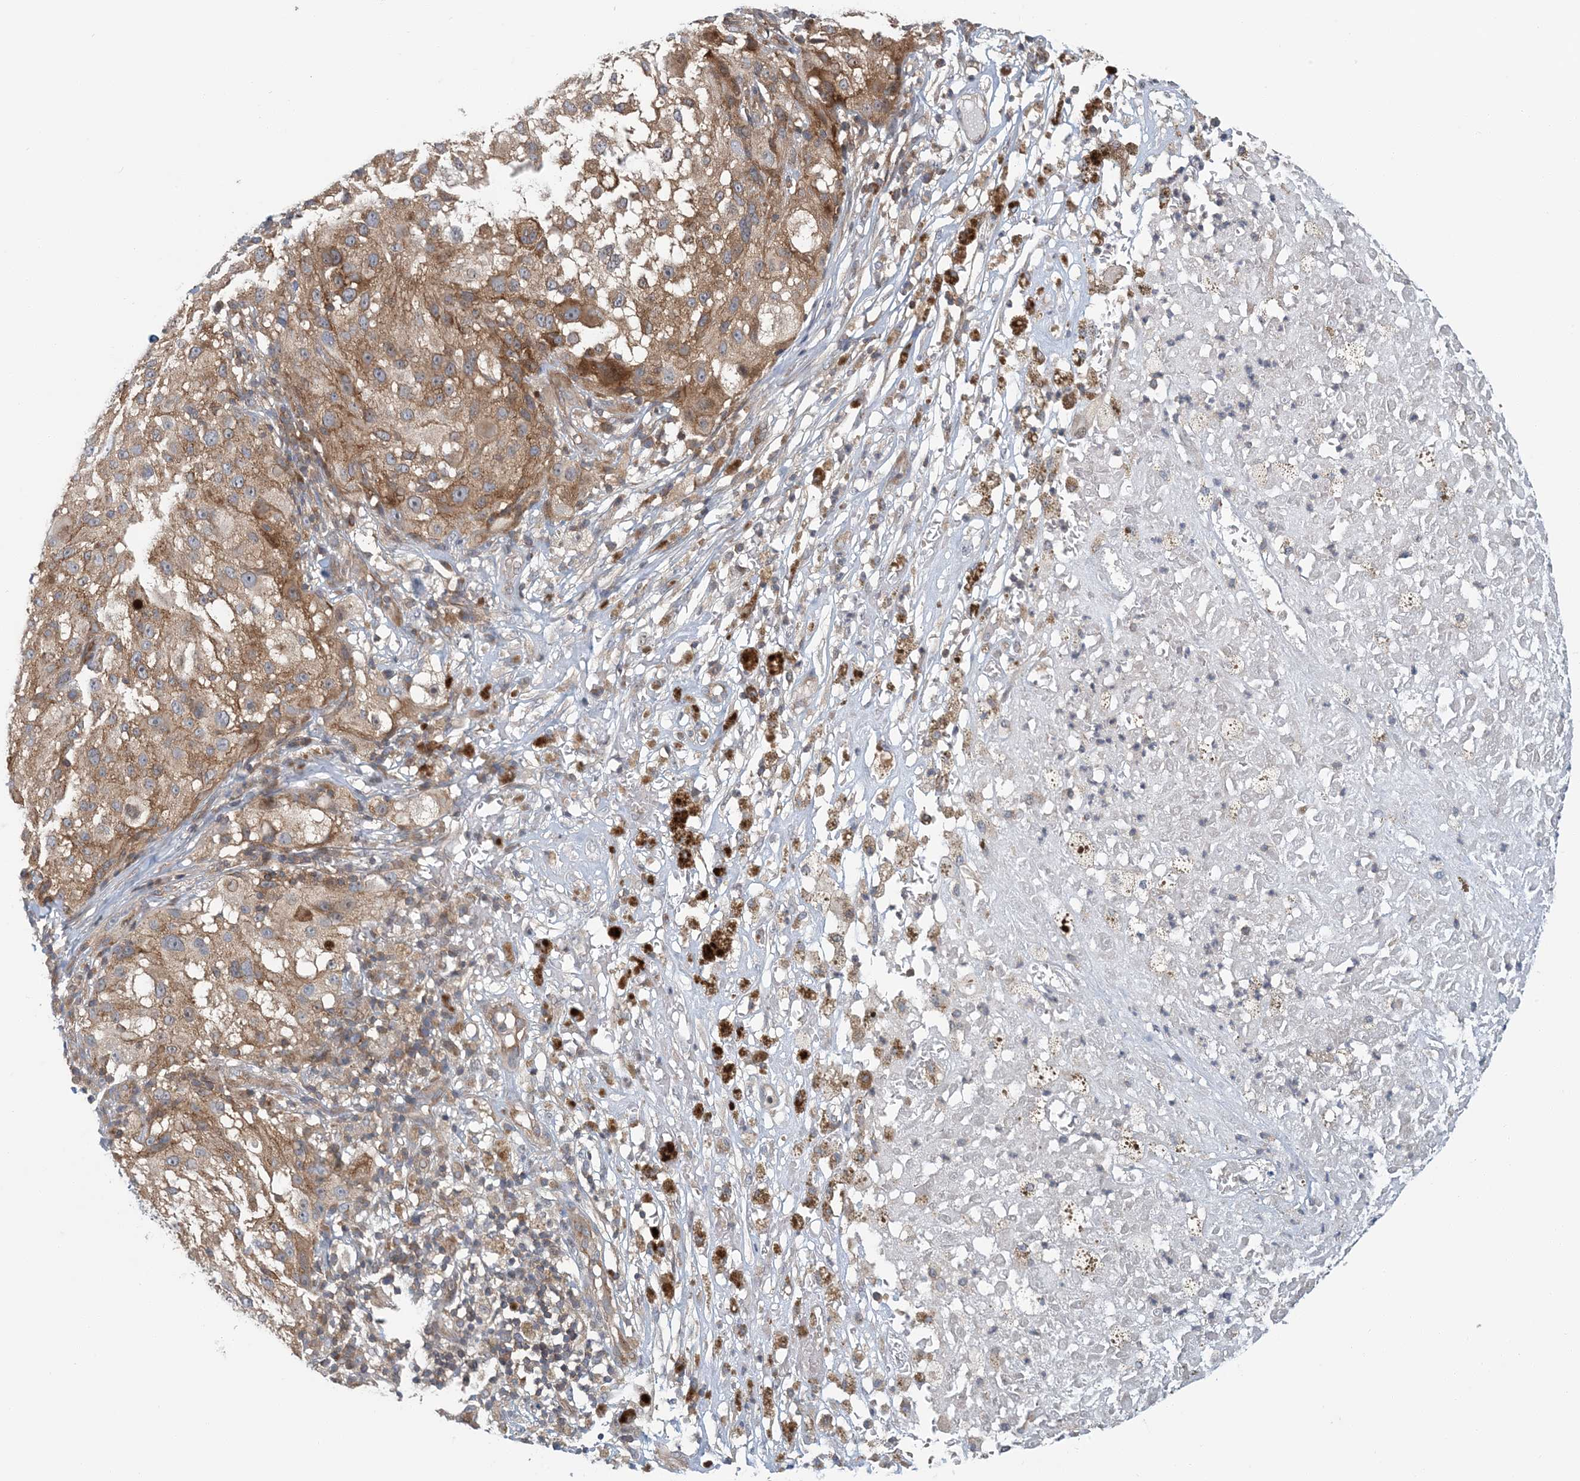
{"staining": {"intensity": "moderate", "quantity": ">75%", "location": "cytoplasmic/membranous"}, "tissue": "melanoma", "cell_type": "Tumor cells", "image_type": "cancer", "snomed": [{"axis": "morphology", "description": "Necrosis, NOS"}, {"axis": "morphology", "description": "Malignant melanoma, NOS"}, {"axis": "topography", "description": "Skin"}], "caption": "Protein expression analysis of melanoma displays moderate cytoplasmic/membranous staining in about >75% of tumor cells. Nuclei are stained in blue.", "gene": "ATP13A2", "patient": {"sex": "female", "age": 87}}